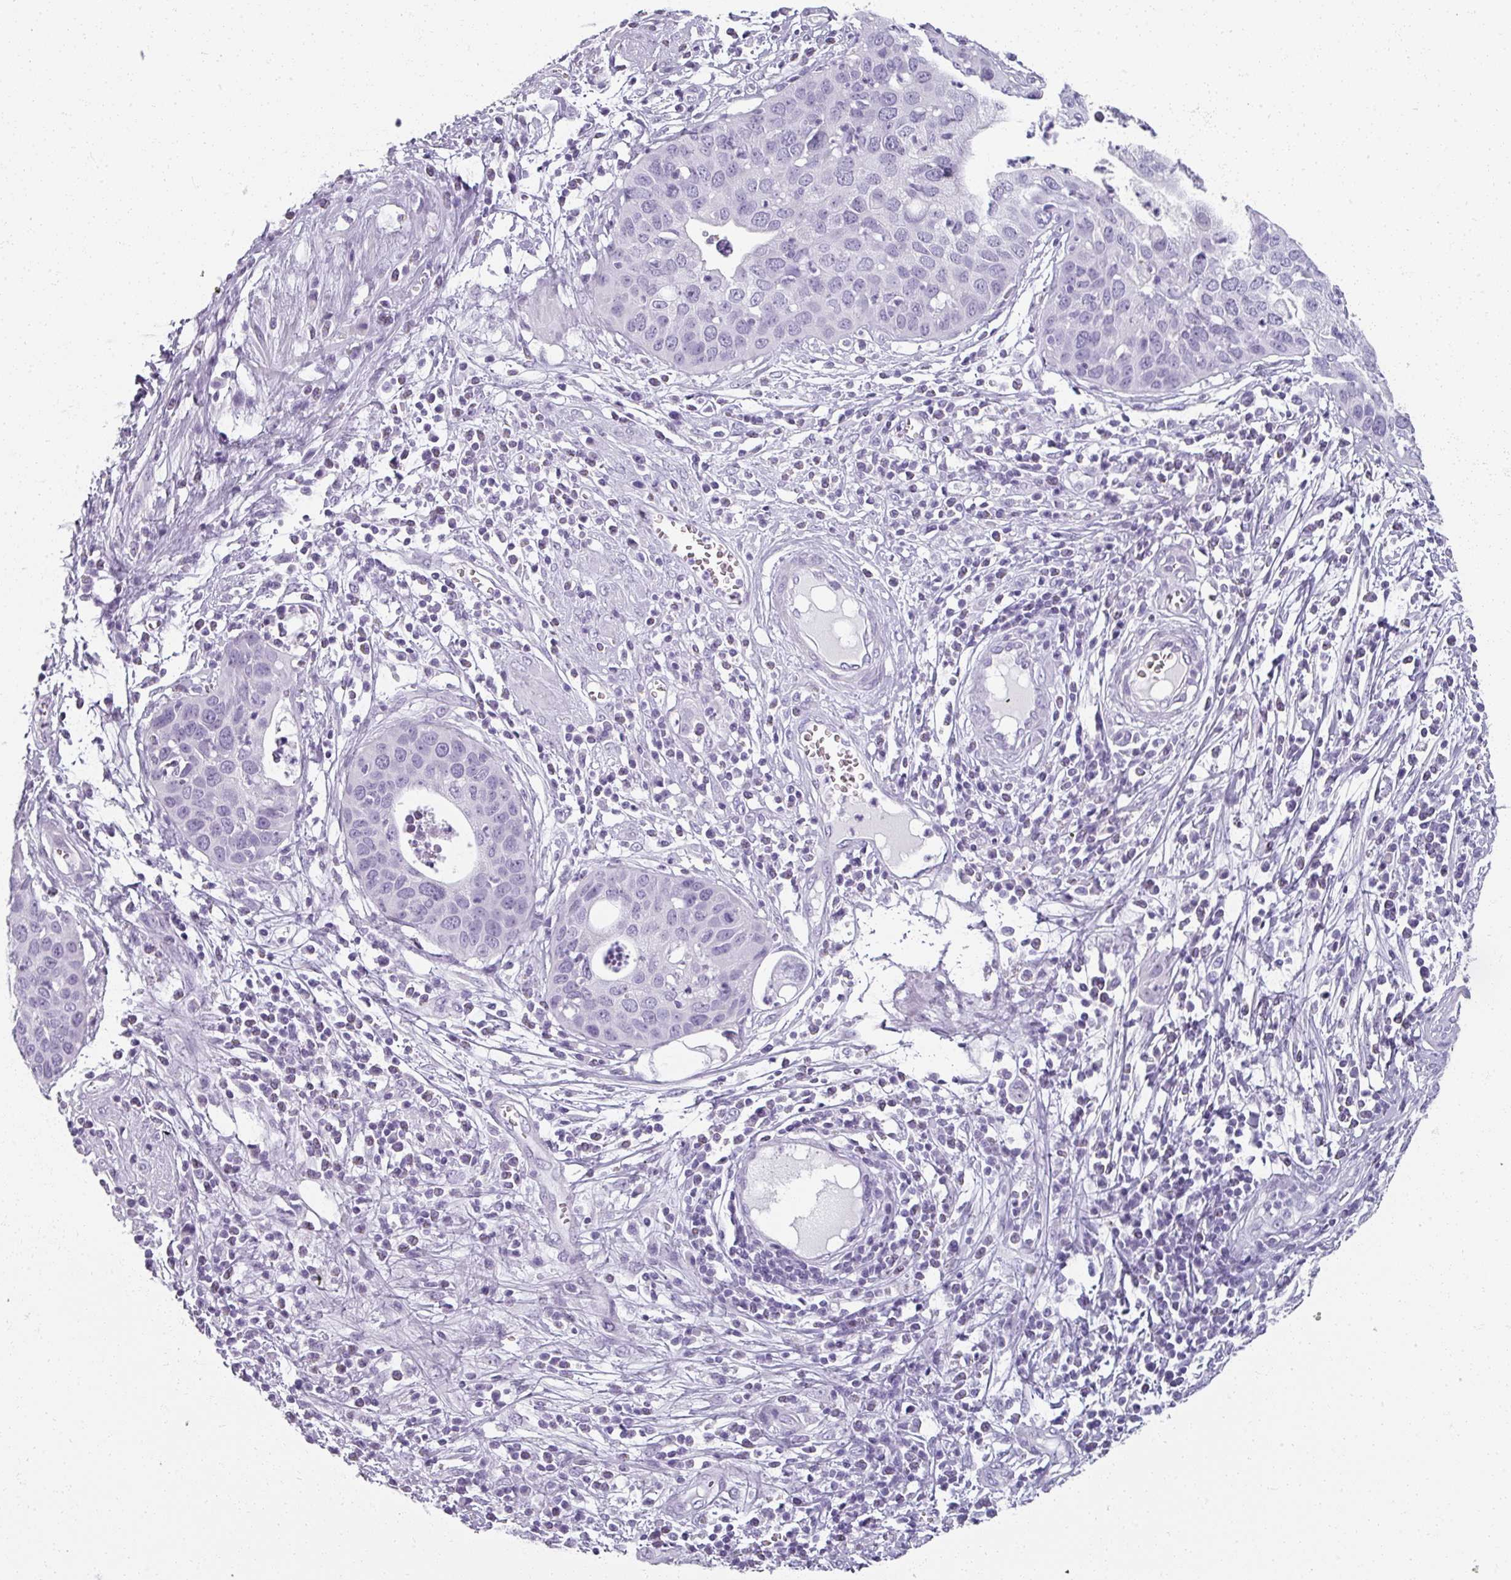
{"staining": {"intensity": "negative", "quantity": "none", "location": "none"}, "tissue": "cervical cancer", "cell_type": "Tumor cells", "image_type": "cancer", "snomed": [{"axis": "morphology", "description": "Squamous cell carcinoma, NOS"}, {"axis": "topography", "description": "Cervix"}], "caption": "IHC micrograph of cervical squamous cell carcinoma stained for a protein (brown), which exhibits no staining in tumor cells. The staining was performed using DAB to visualize the protein expression in brown, while the nuclei were stained in blue with hematoxylin (Magnification: 20x).", "gene": "REG3G", "patient": {"sex": "female", "age": 36}}